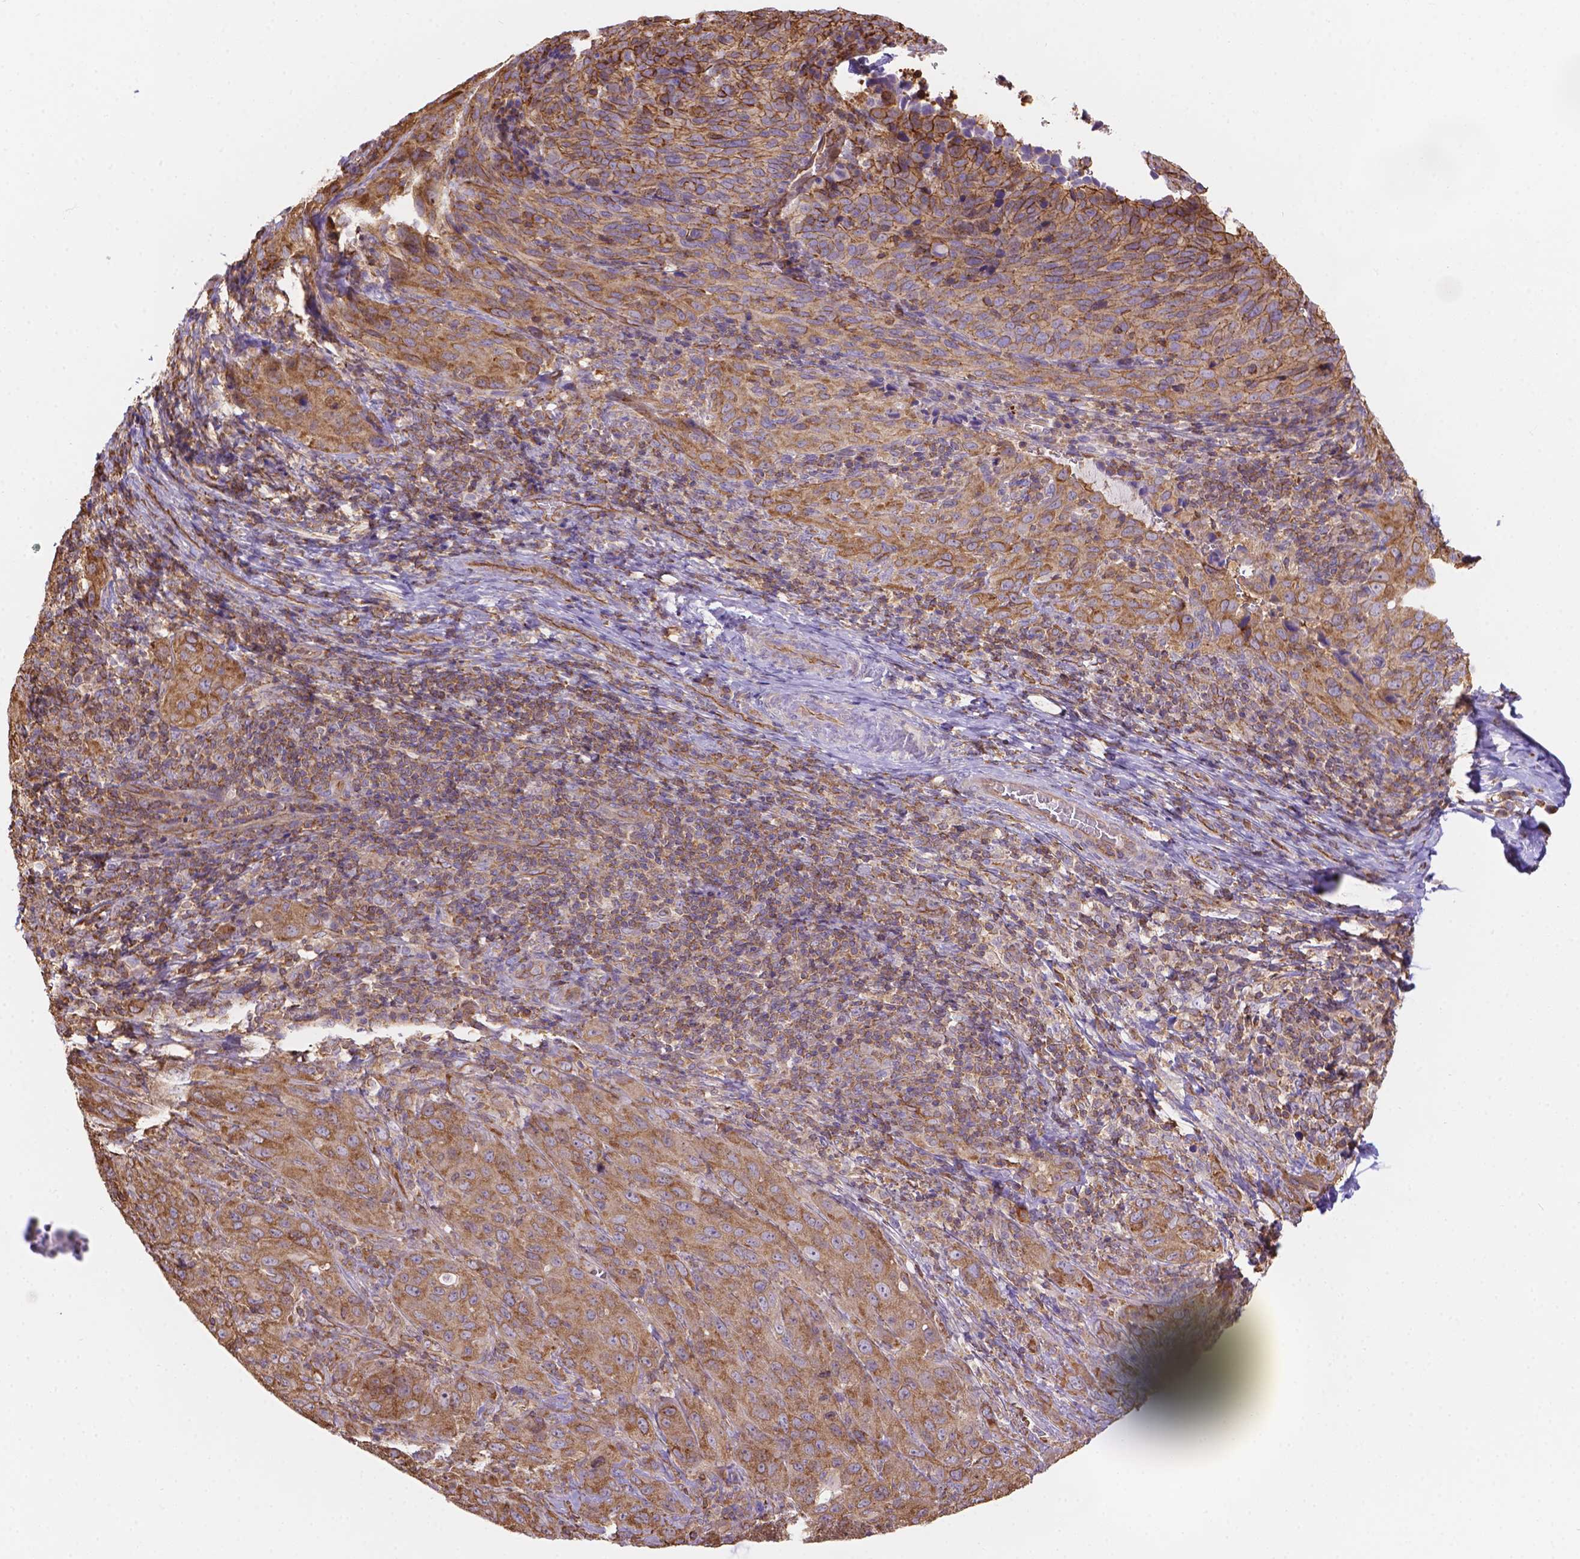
{"staining": {"intensity": "moderate", "quantity": ">75%", "location": "cytoplasmic/membranous"}, "tissue": "cervical cancer", "cell_type": "Tumor cells", "image_type": "cancer", "snomed": [{"axis": "morphology", "description": "Normal tissue, NOS"}, {"axis": "morphology", "description": "Squamous cell carcinoma, NOS"}, {"axis": "topography", "description": "Cervix"}], "caption": "Moderate cytoplasmic/membranous staining is seen in about >75% of tumor cells in cervical cancer.", "gene": "DMWD", "patient": {"sex": "female", "age": 51}}